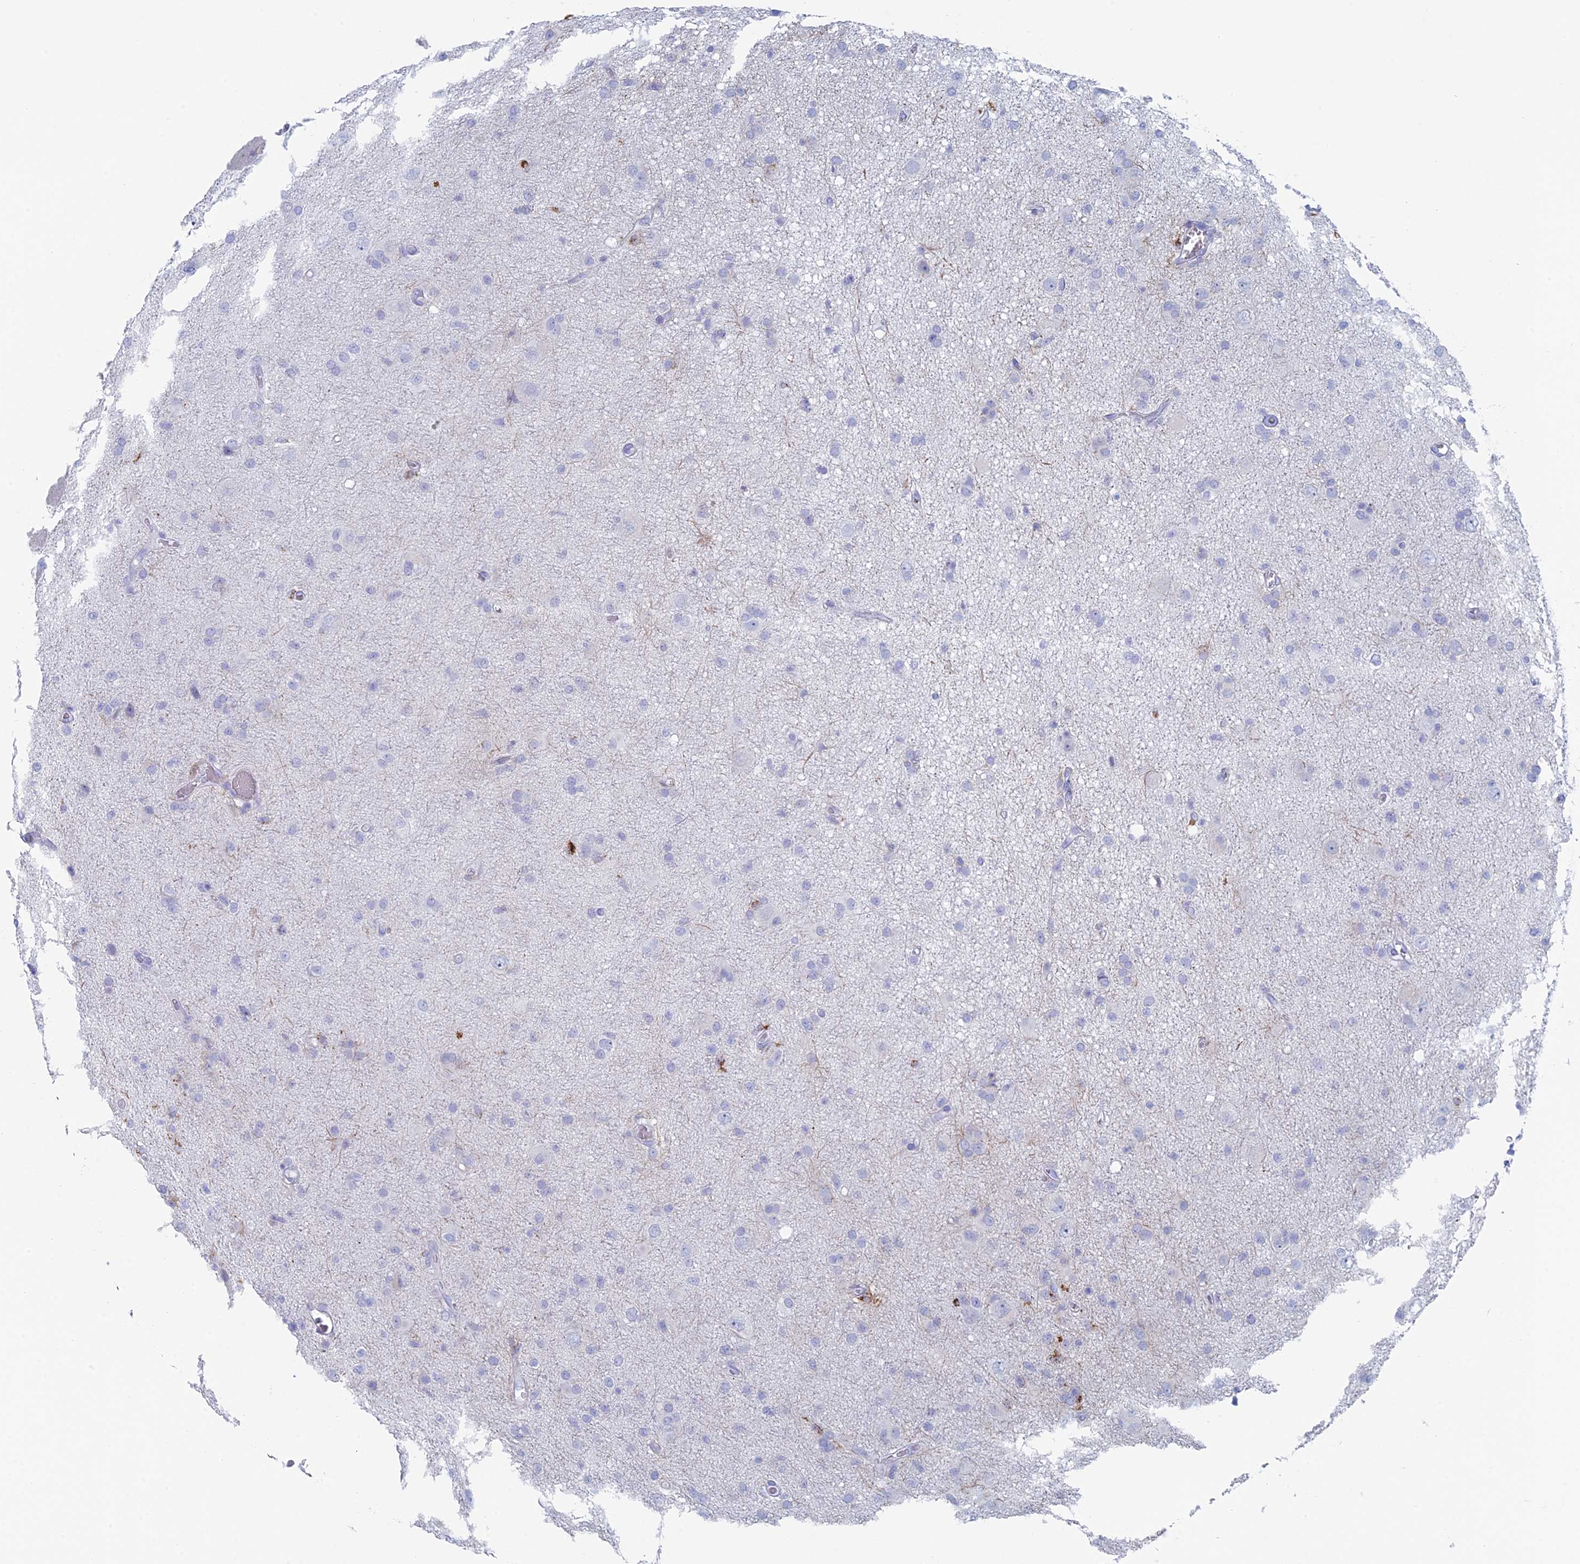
{"staining": {"intensity": "negative", "quantity": "none", "location": "none"}, "tissue": "glioma", "cell_type": "Tumor cells", "image_type": "cancer", "snomed": [{"axis": "morphology", "description": "Glioma, malignant, High grade"}, {"axis": "topography", "description": "Brain"}], "caption": "Malignant glioma (high-grade) was stained to show a protein in brown. There is no significant positivity in tumor cells.", "gene": "ALMS1", "patient": {"sex": "female", "age": 57}}